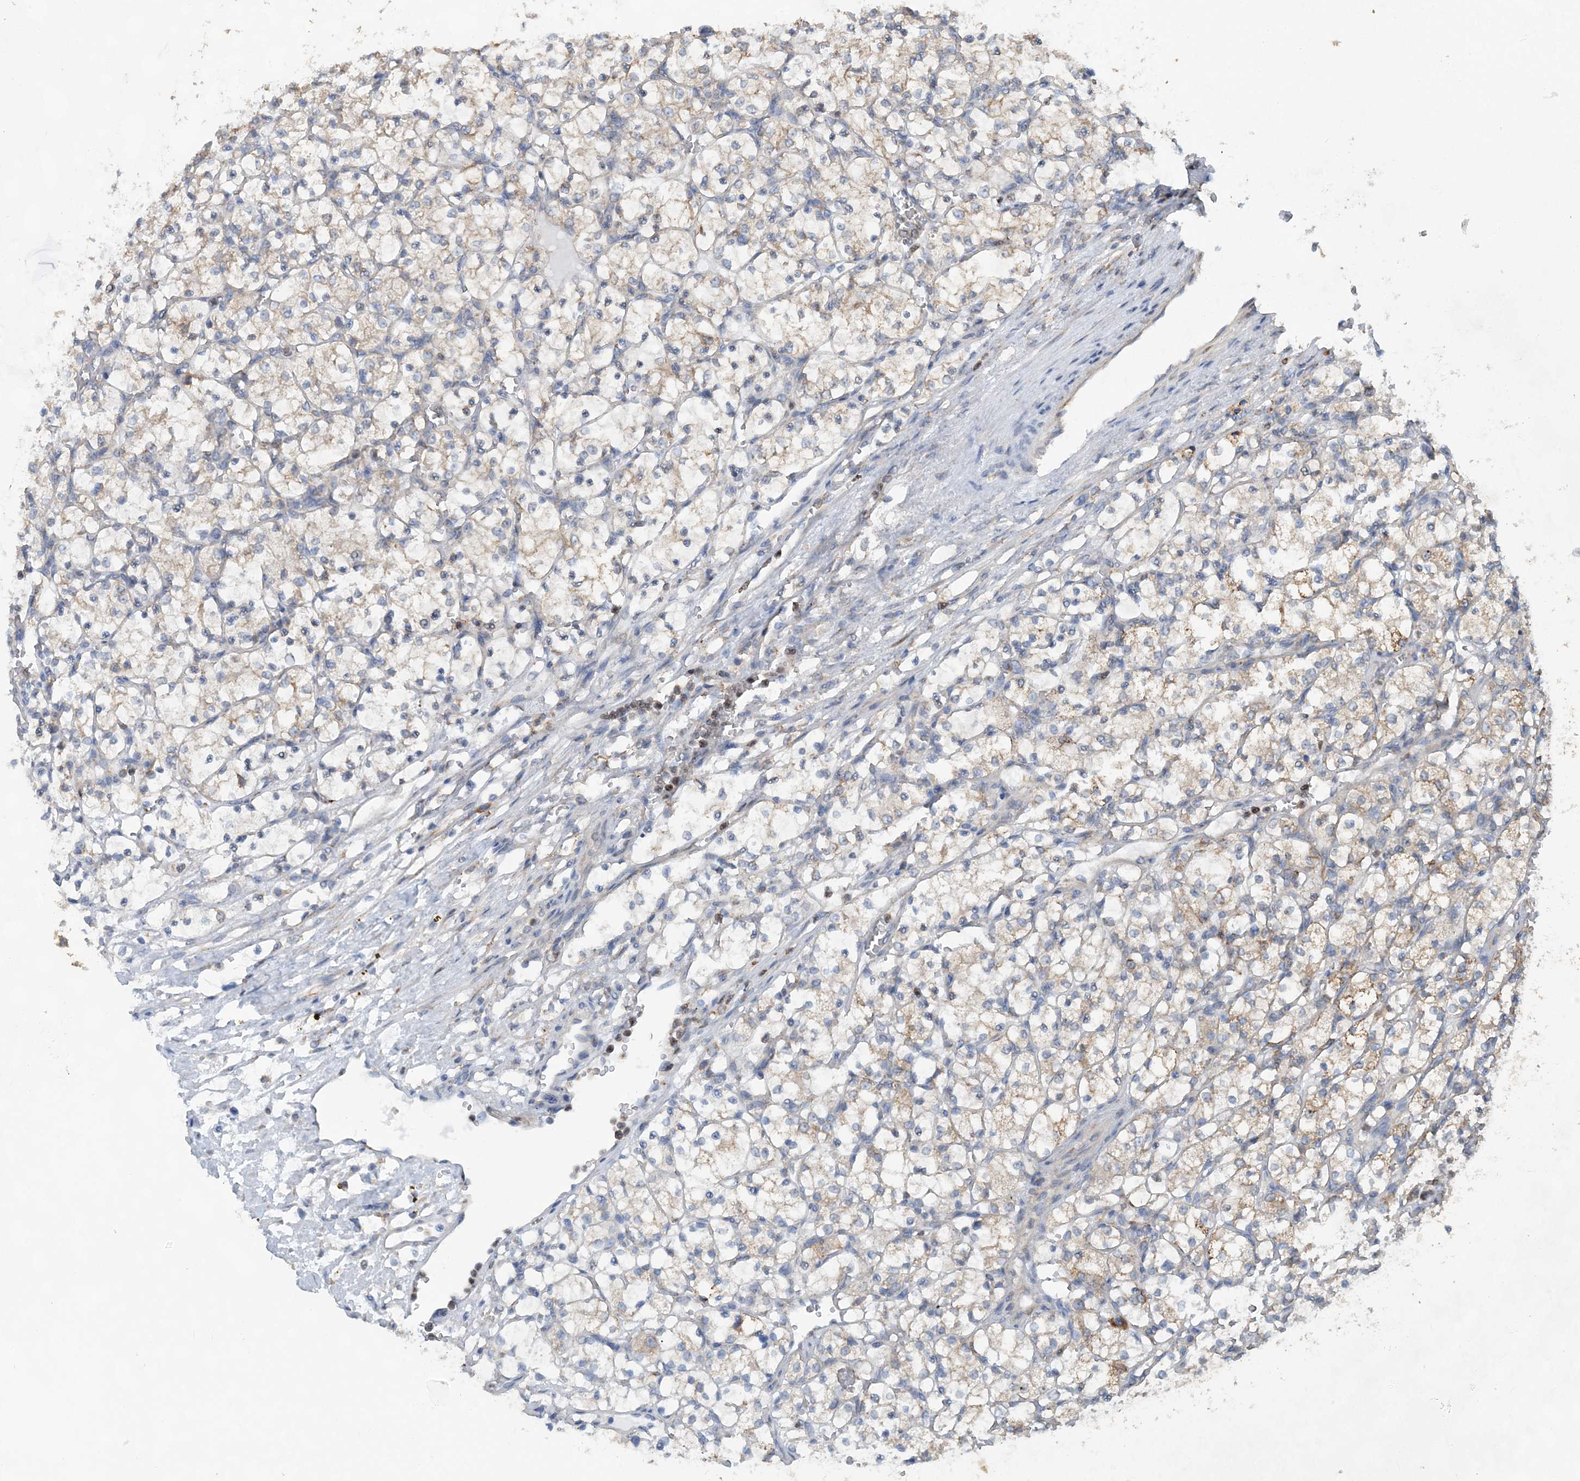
{"staining": {"intensity": "weak", "quantity": "25%-75%", "location": "cytoplasmic/membranous"}, "tissue": "renal cancer", "cell_type": "Tumor cells", "image_type": "cancer", "snomed": [{"axis": "morphology", "description": "Adenocarcinoma, NOS"}, {"axis": "topography", "description": "Kidney"}], "caption": "Protein staining of adenocarcinoma (renal) tissue reveals weak cytoplasmic/membranous expression in approximately 25%-75% of tumor cells.", "gene": "WDR12", "patient": {"sex": "female", "age": 69}}